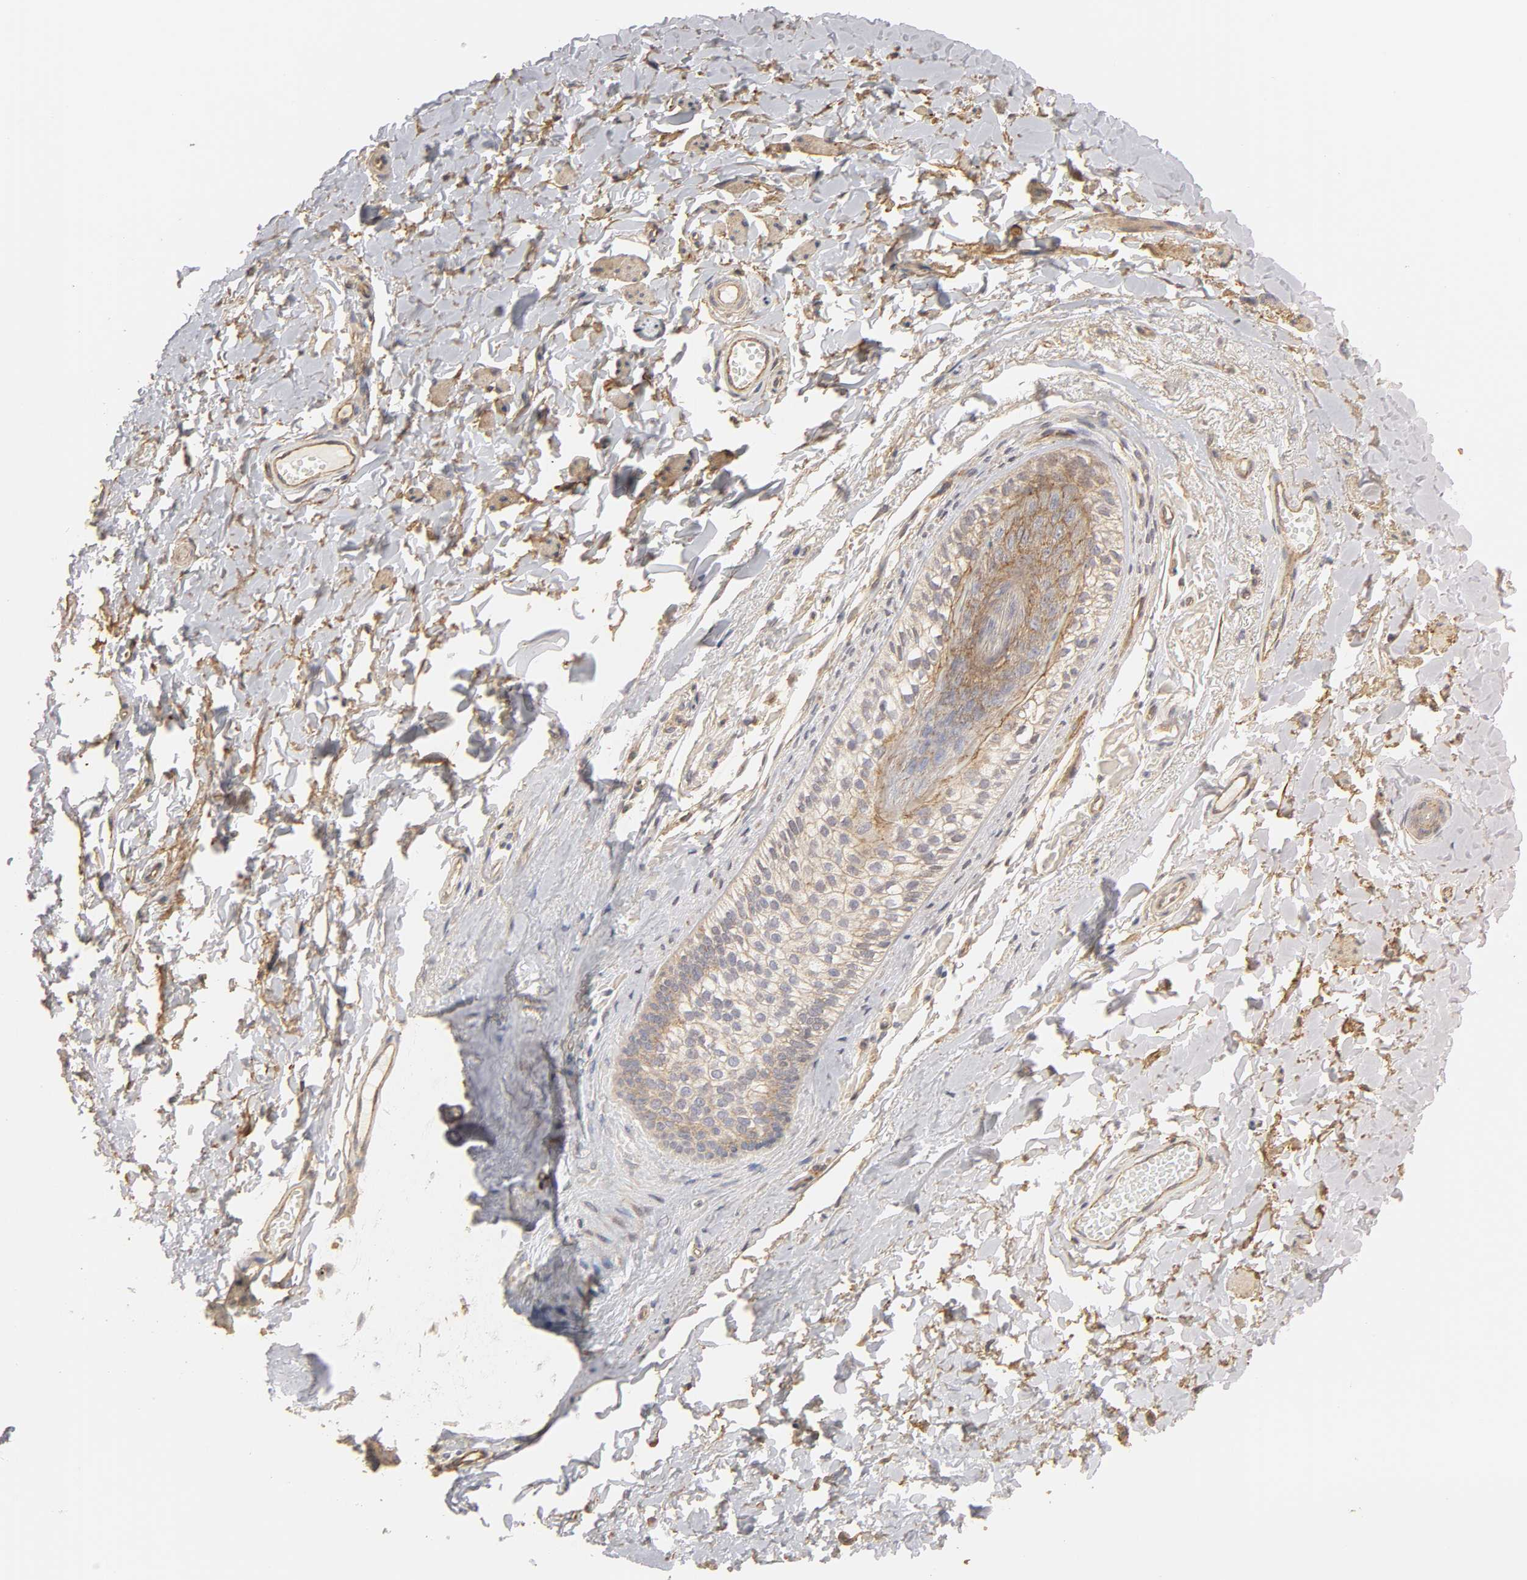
{"staining": {"intensity": "moderate", "quantity": ">75%", "location": "cytoplasmic/membranous"}, "tissue": "skin", "cell_type": "Epidermal cells", "image_type": "normal", "snomed": [{"axis": "morphology", "description": "Normal tissue, NOS"}, {"axis": "morphology", "description": "Inflammation, NOS"}, {"axis": "topography", "description": "Vulva"}], "caption": "Approximately >75% of epidermal cells in normal human skin display moderate cytoplasmic/membranous protein expression as visualized by brown immunohistochemical staining.", "gene": "SH3GLB1", "patient": {"sex": "female", "age": 84}}